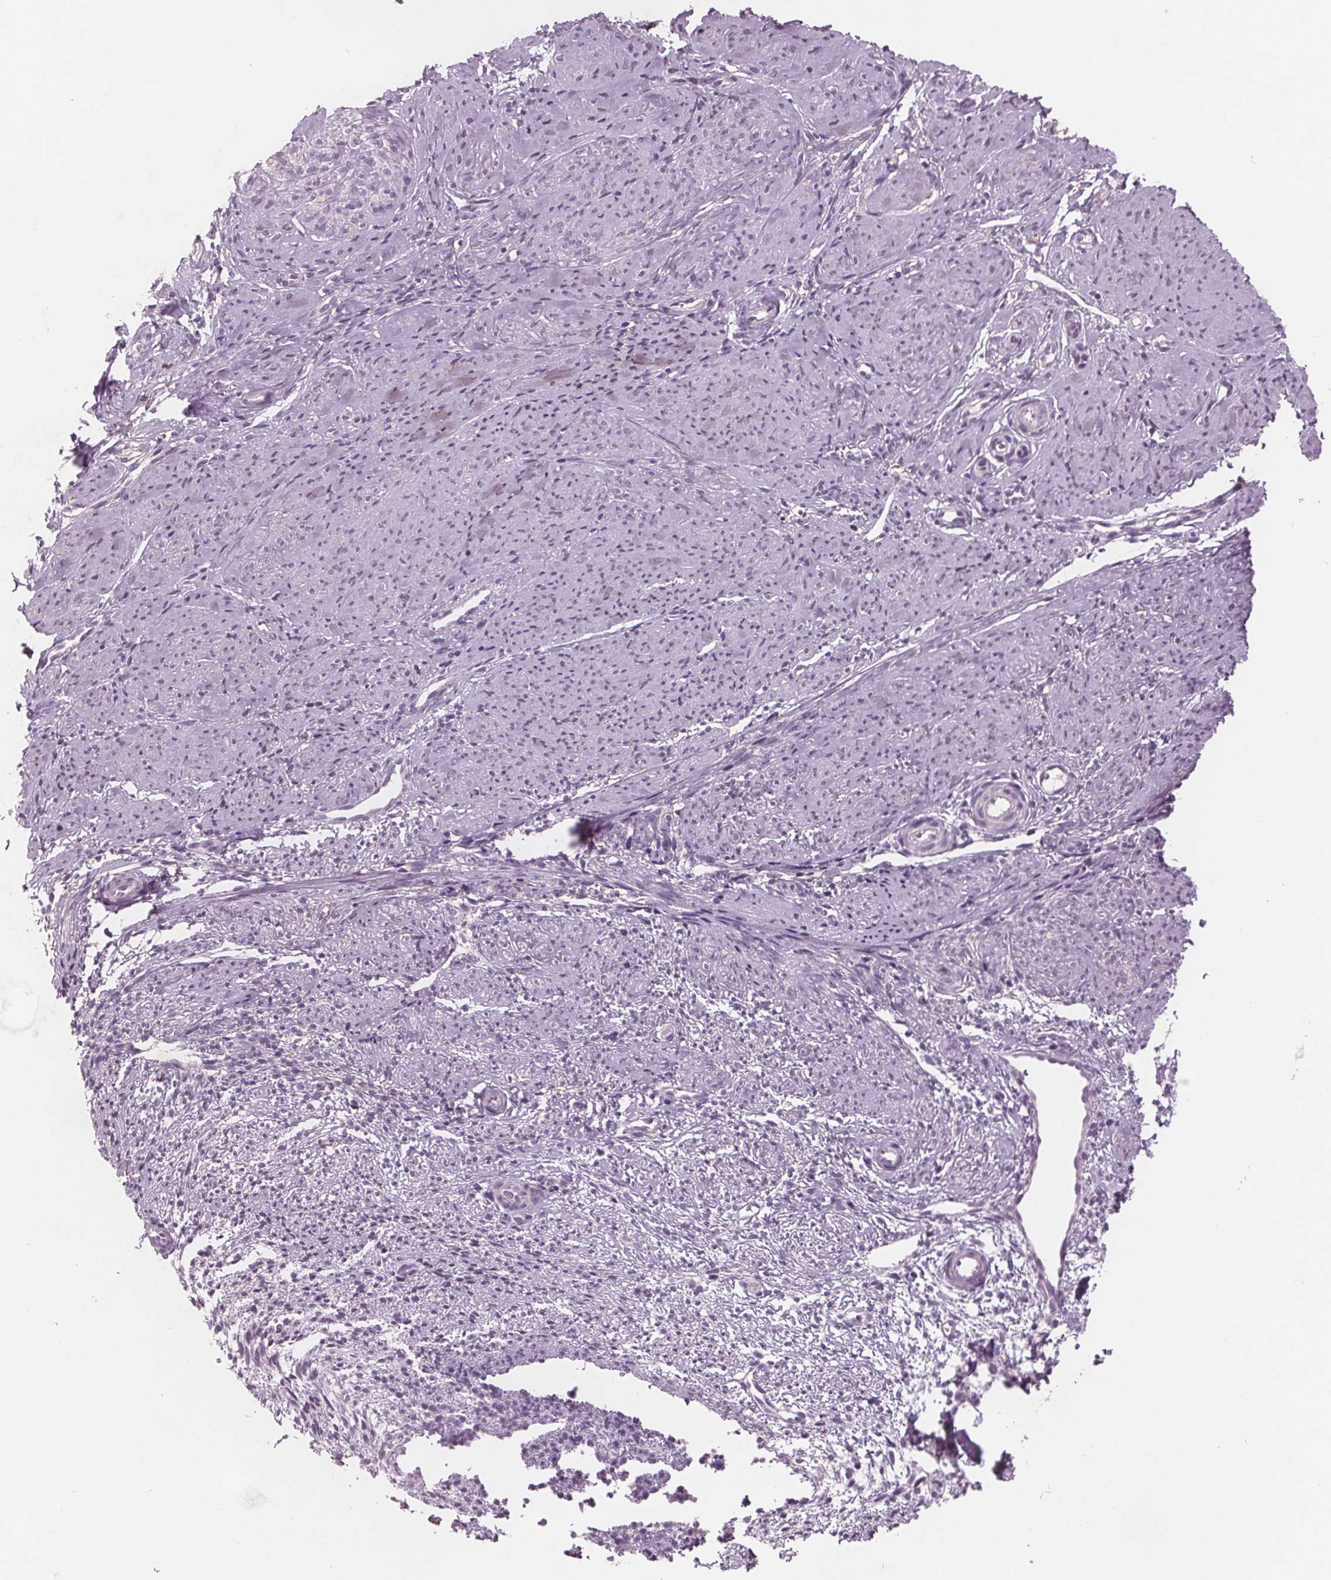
{"staining": {"intensity": "negative", "quantity": "none", "location": "none"}, "tissue": "smooth muscle", "cell_type": "Smooth muscle cells", "image_type": "normal", "snomed": [{"axis": "morphology", "description": "Normal tissue, NOS"}, {"axis": "topography", "description": "Smooth muscle"}], "caption": "Human smooth muscle stained for a protein using IHC displays no expression in smooth muscle cells.", "gene": "PTPN14", "patient": {"sex": "female", "age": 48}}